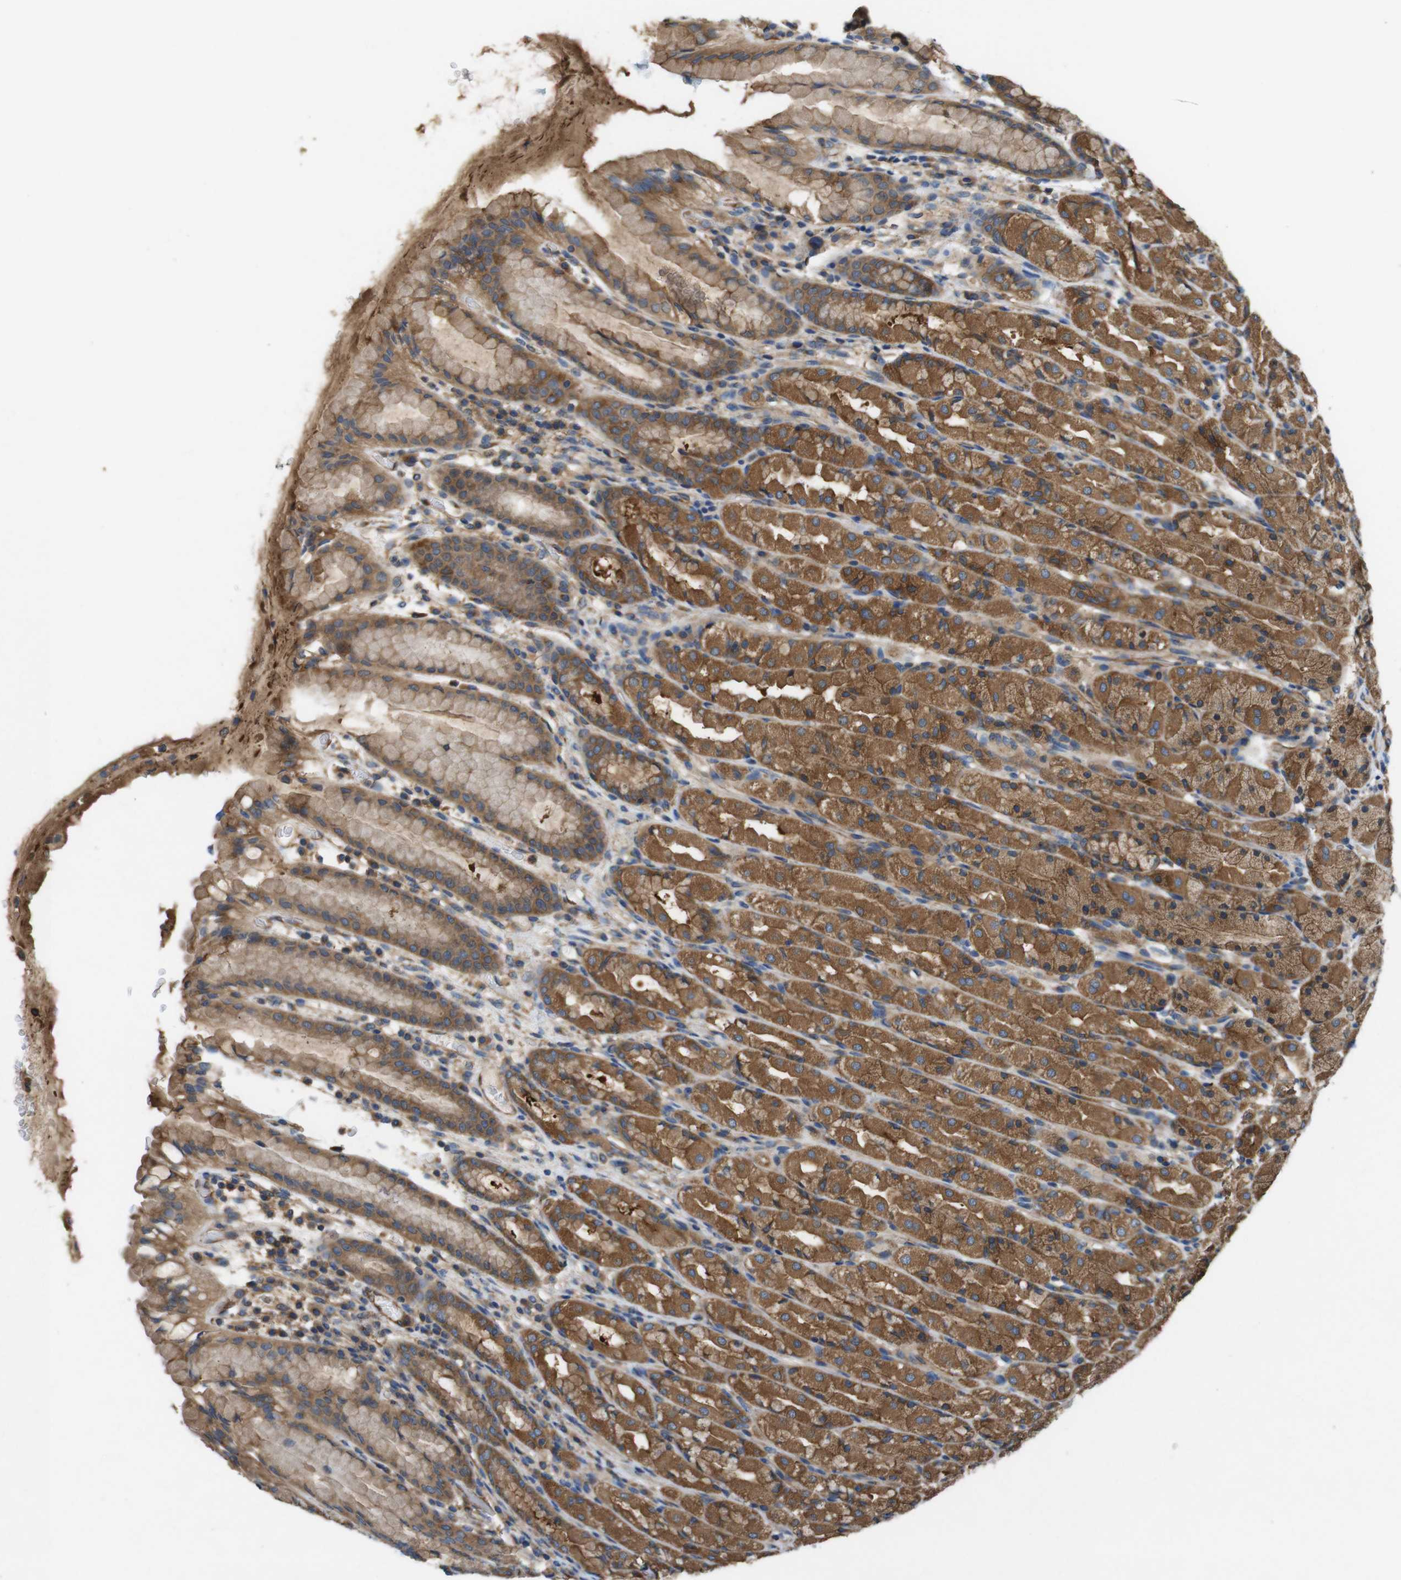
{"staining": {"intensity": "strong", "quantity": ">75%", "location": "cytoplasmic/membranous"}, "tissue": "stomach", "cell_type": "Glandular cells", "image_type": "normal", "snomed": [{"axis": "morphology", "description": "Normal tissue, NOS"}, {"axis": "topography", "description": "Stomach, upper"}], "caption": "Immunohistochemical staining of benign human stomach displays high levels of strong cytoplasmic/membranous expression in approximately >75% of glandular cells. The protein is stained brown, and the nuclei are stained in blue (DAB IHC with brightfield microscopy, high magnification).", "gene": "DCTN1", "patient": {"sex": "male", "age": 68}}